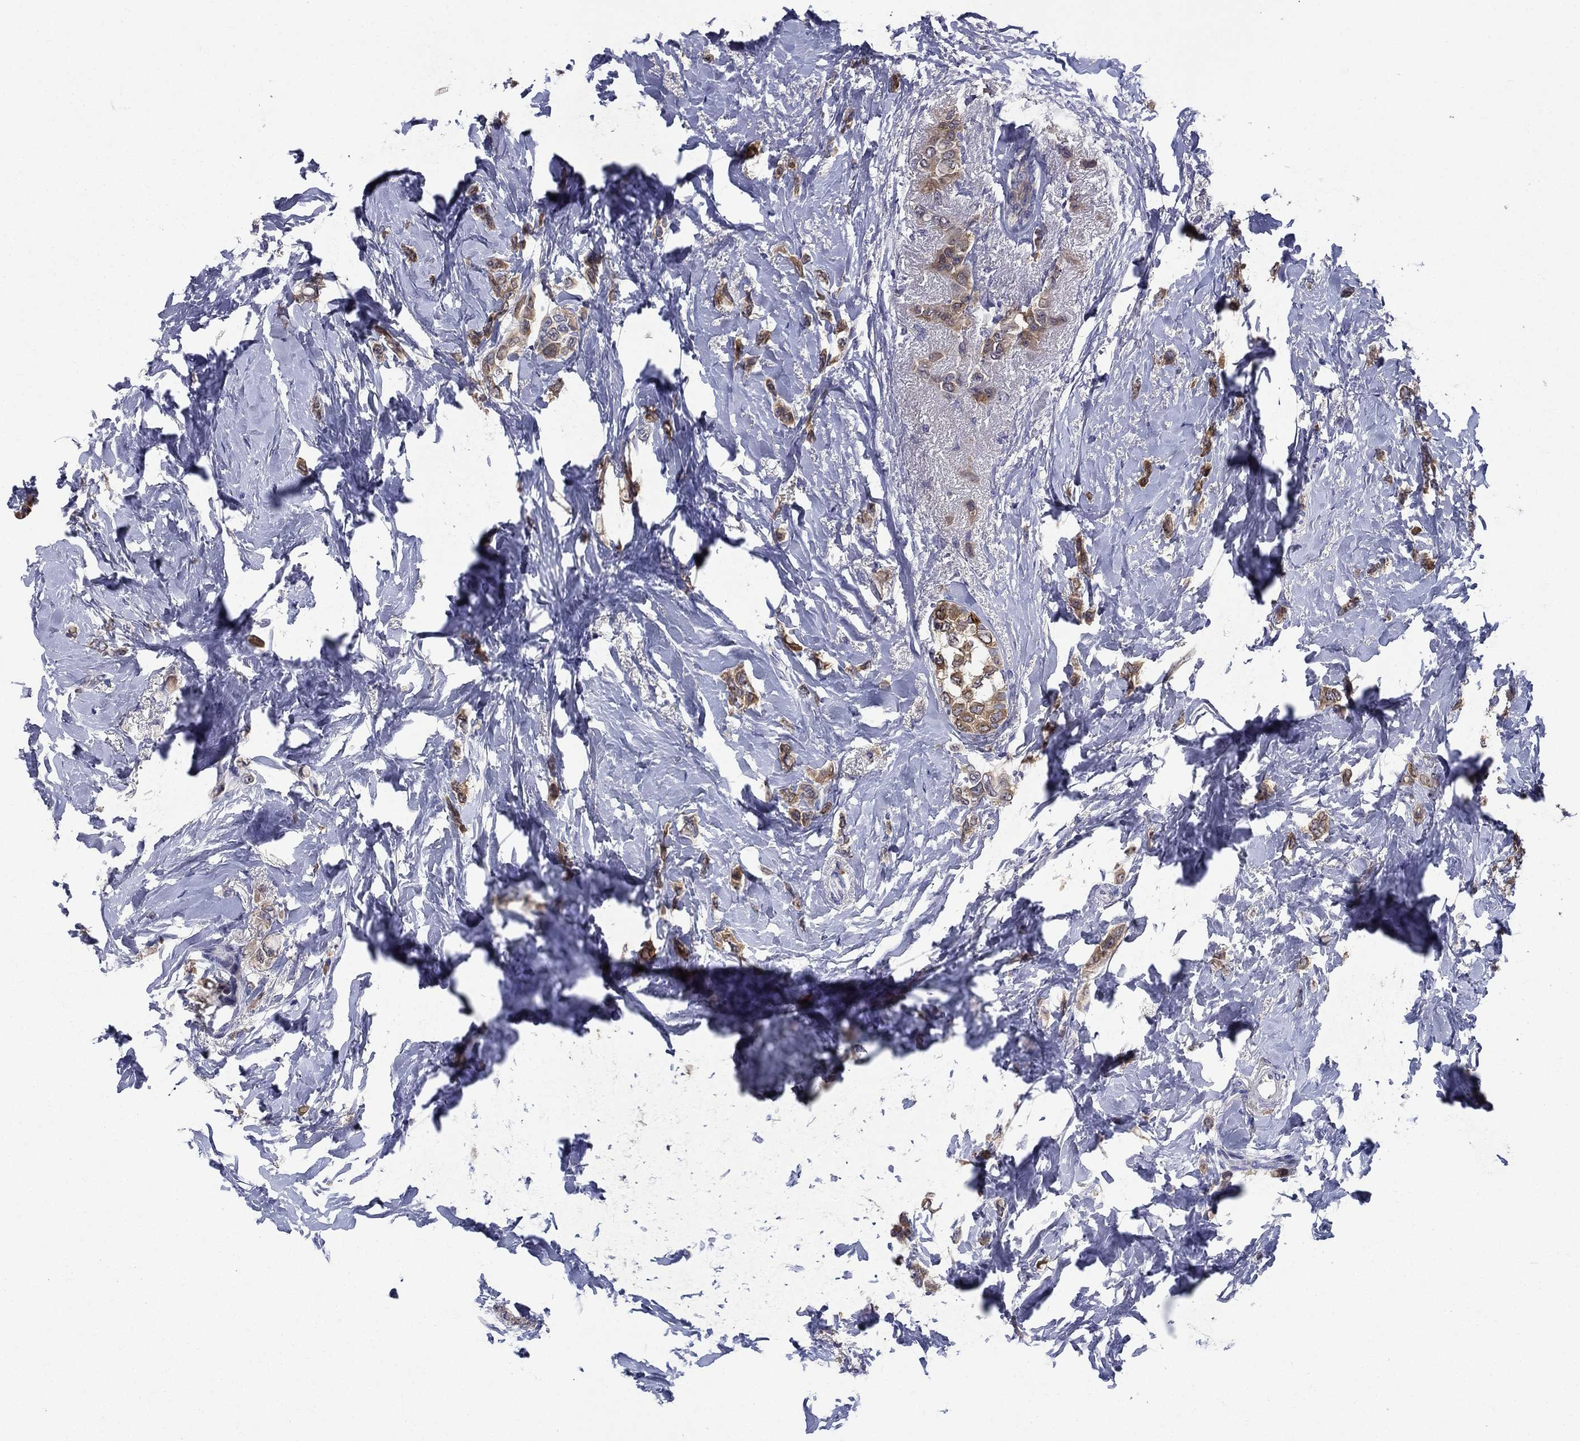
{"staining": {"intensity": "moderate", "quantity": "25%-75%", "location": "cytoplasmic/membranous"}, "tissue": "breast cancer", "cell_type": "Tumor cells", "image_type": "cancer", "snomed": [{"axis": "morphology", "description": "Lobular carcinoma"}, {"axis": "topography", "description": "Breast"}], "caption": "About 25%-75% of tumor cells in breast lobular carcinoma demonstrate moderate cytoplasmic/membranous protein positivity as visualized by brown immunohistochemical staining.", "gene": "SULT2B1", "patient": {"sex": "female", "age": 66}}